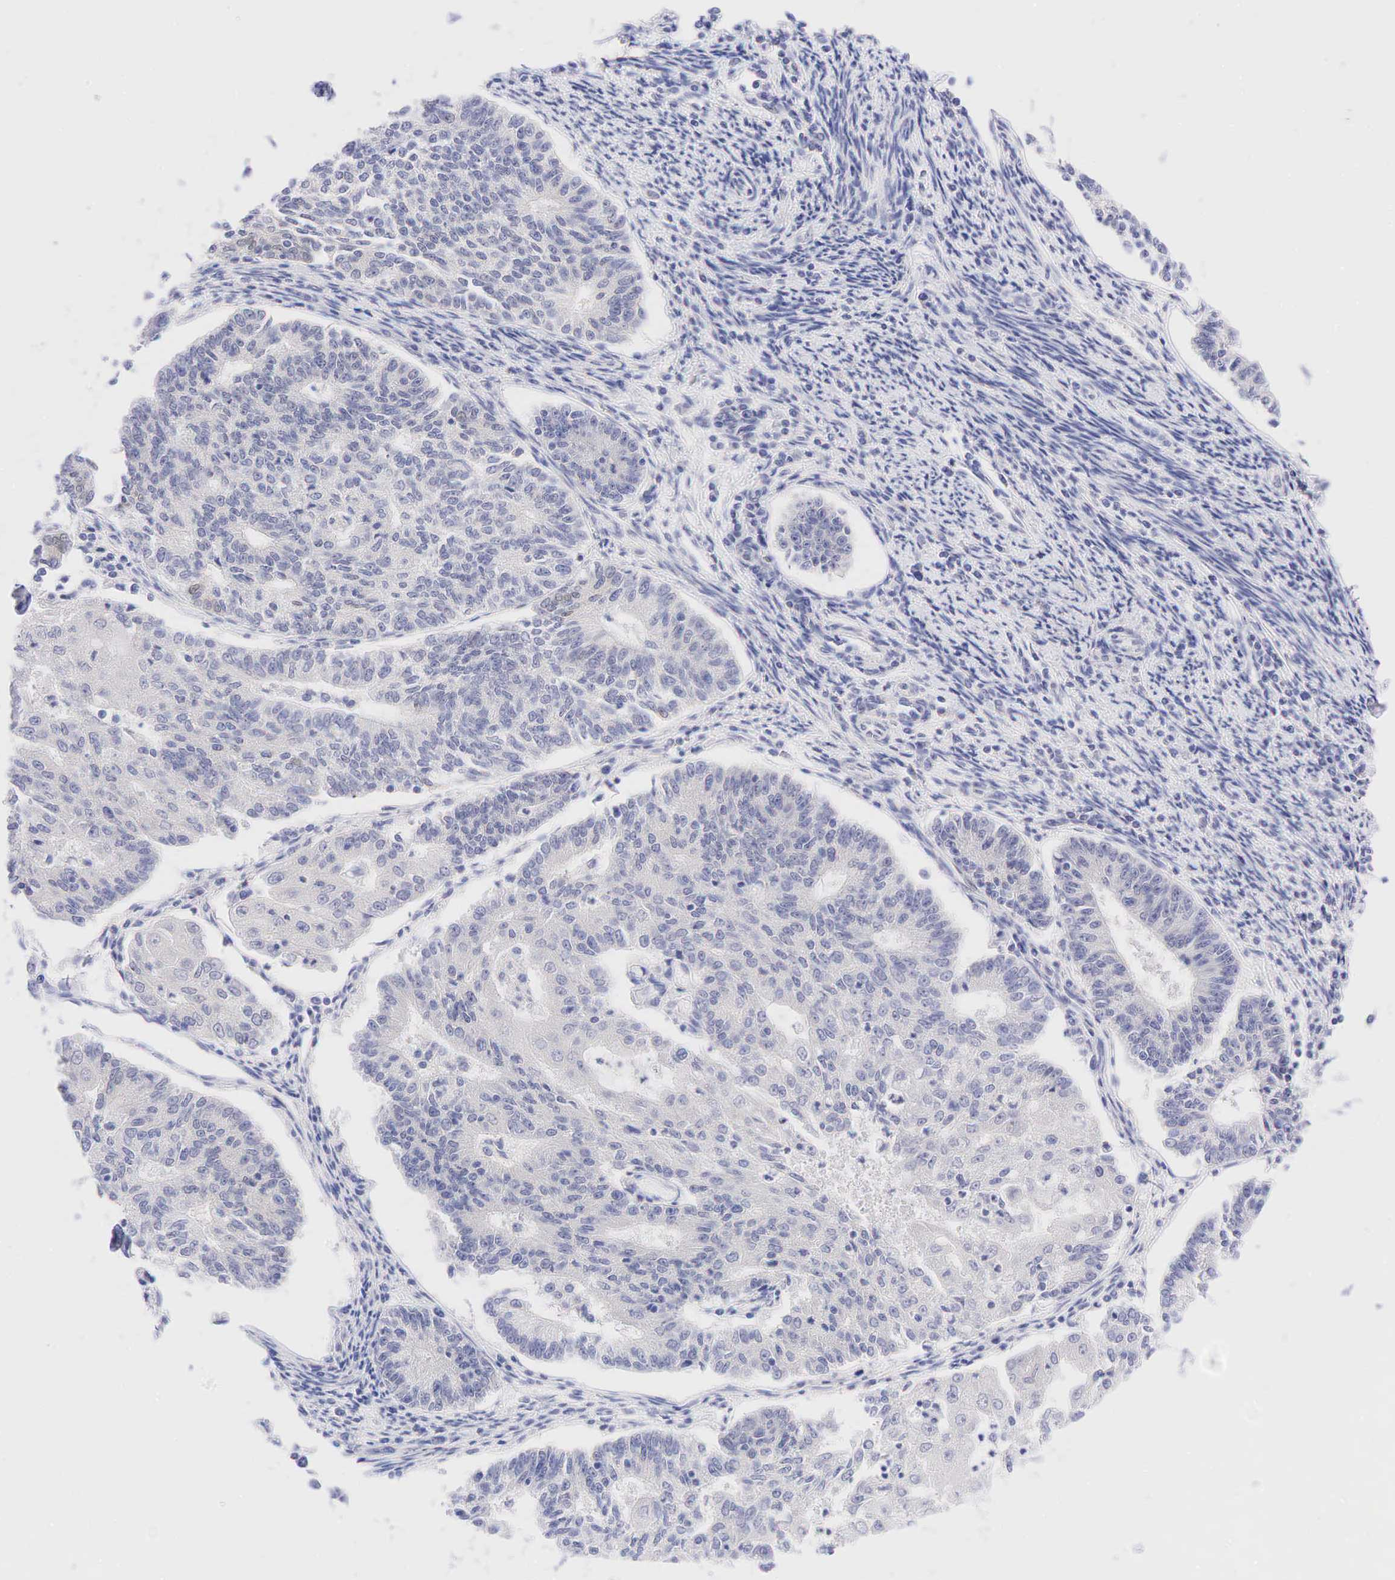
{"staining": {"intensity": "weak", "quantity": "<25%", "location": "cytoplasmic/membranous,nuclear"}, "tissue": "endometrial cancer", "cell_type": "Tumor cells", "image_type": "cancer", "snomed": [{"axis": "morphology", "description": "Adenocarcinoma, NOS"}, {"axis": "topography", "description": "Endometrium"}], "caption": "Immunohistochemical staining of human endometrial cancer exhibits no significant positivity in tumor cells.", "gene": "AR", "patient": {"sex": "female", "age": 56}}